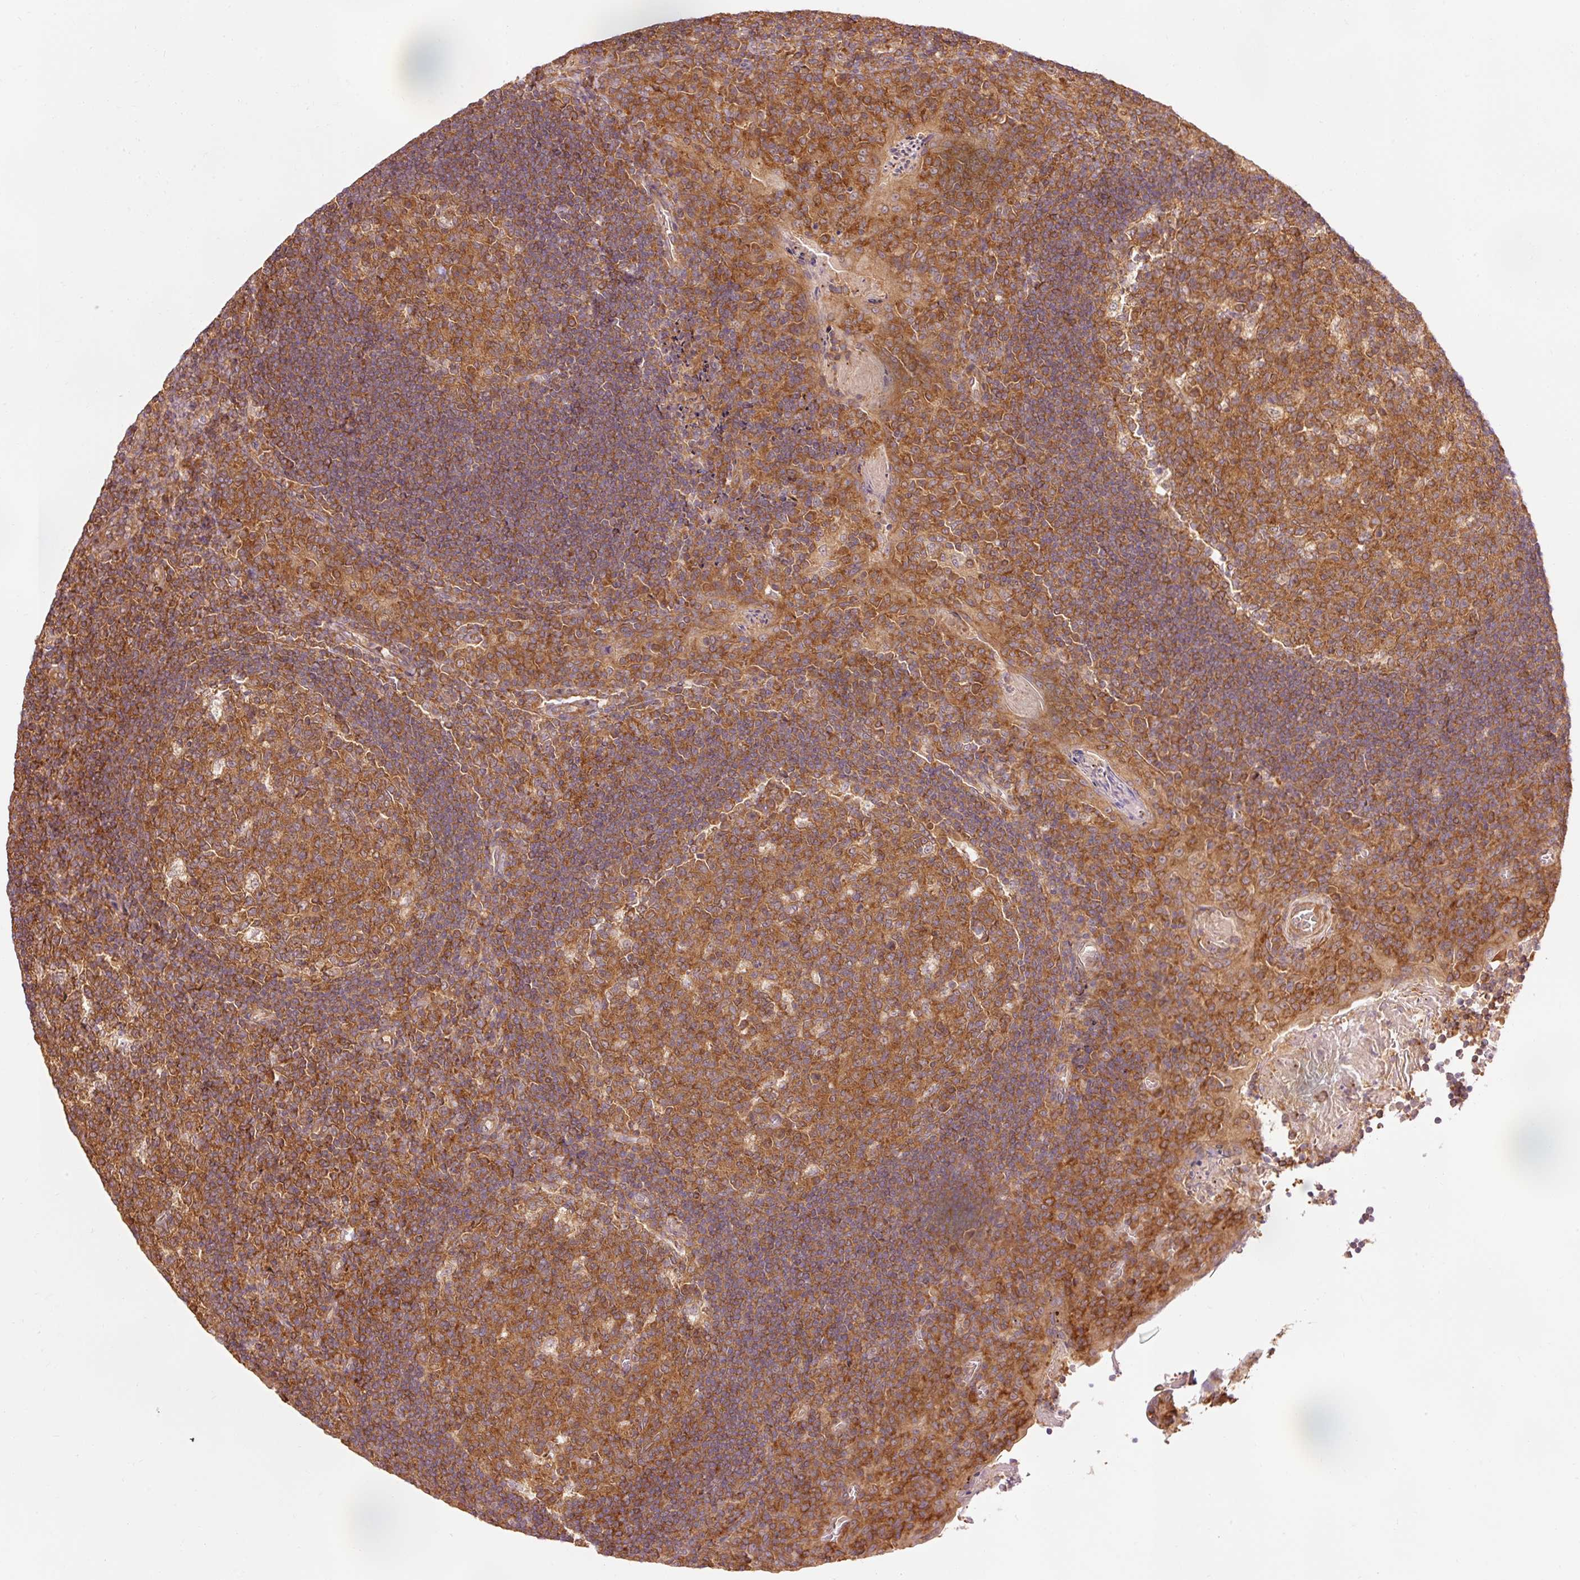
{"staining": {"intensity": "moderate", "quantity": "25%-75%", "location": "cytoplasmic/membranous"}, "tissue": "tonsil", "cell_type": "Germinal center cells", "image_type": "normal", "snomed": [{"axis": "morphology", "description": "Normal tissue, NOS"}, {"axis": "topography", "description": "Tonsil"}], "caption": "Protein analysis of benign tonsil displays moderate cytoplasmic/membranous staining in approximately 25%-75% of germinal center cells.", "gene": "PDAP1", "patient": {"sex": "male", "age": 17}}